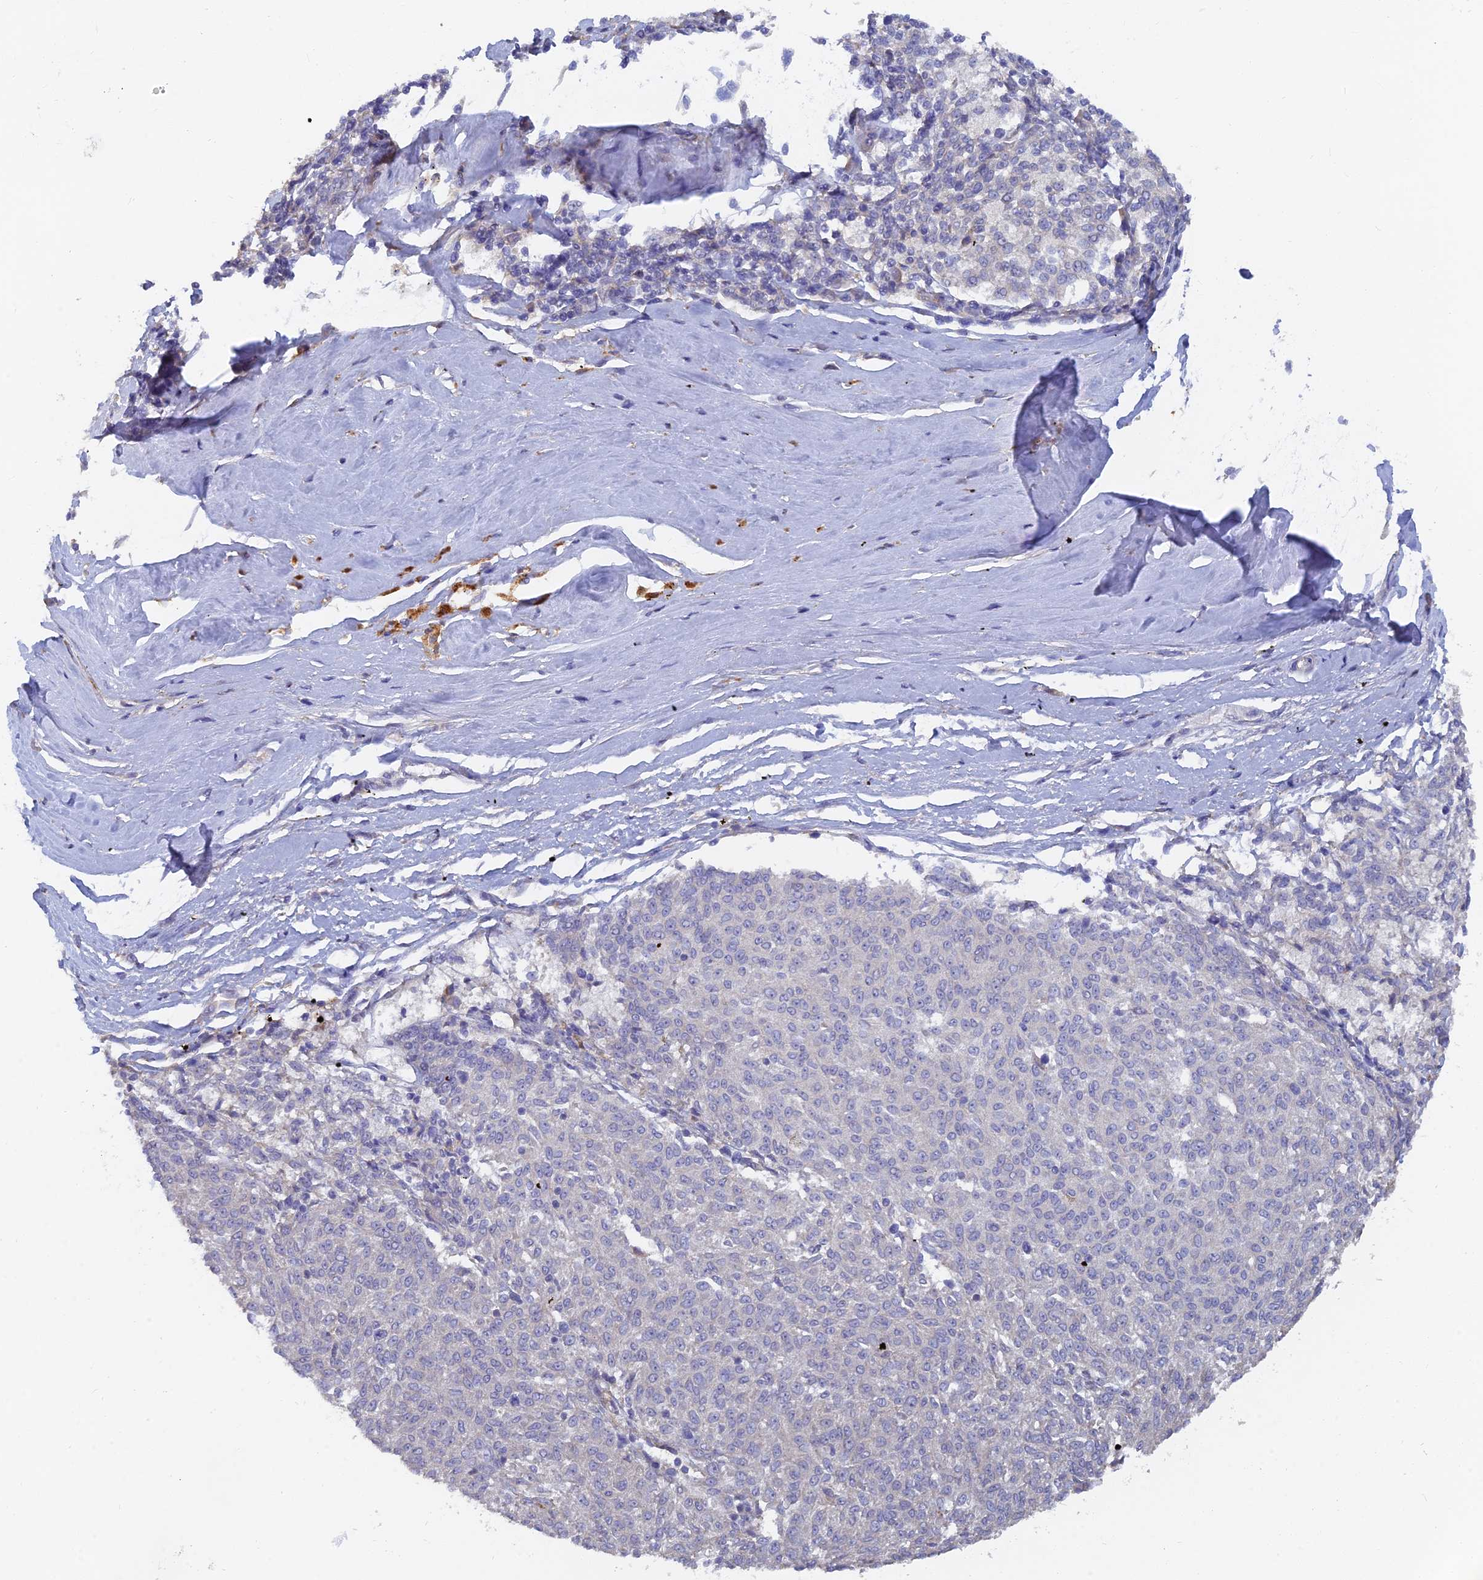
{"staining": {"intensity": "negative", "quantity": "none", "location": "none"}, "tissue": "melanoma", "cell_type": "Tumor cells", "image_type": "cancer", "snomed": [{"axis": "morphology", "description": "Malignant melanoma, NOS"}, {"axis": "topography", "description": "Skin"}], "caption": "There is no significant expression in tumor cells of malignant melanoma.", "gene": "ARRDC1", "patient": {"sex": "female", "age": 72}}